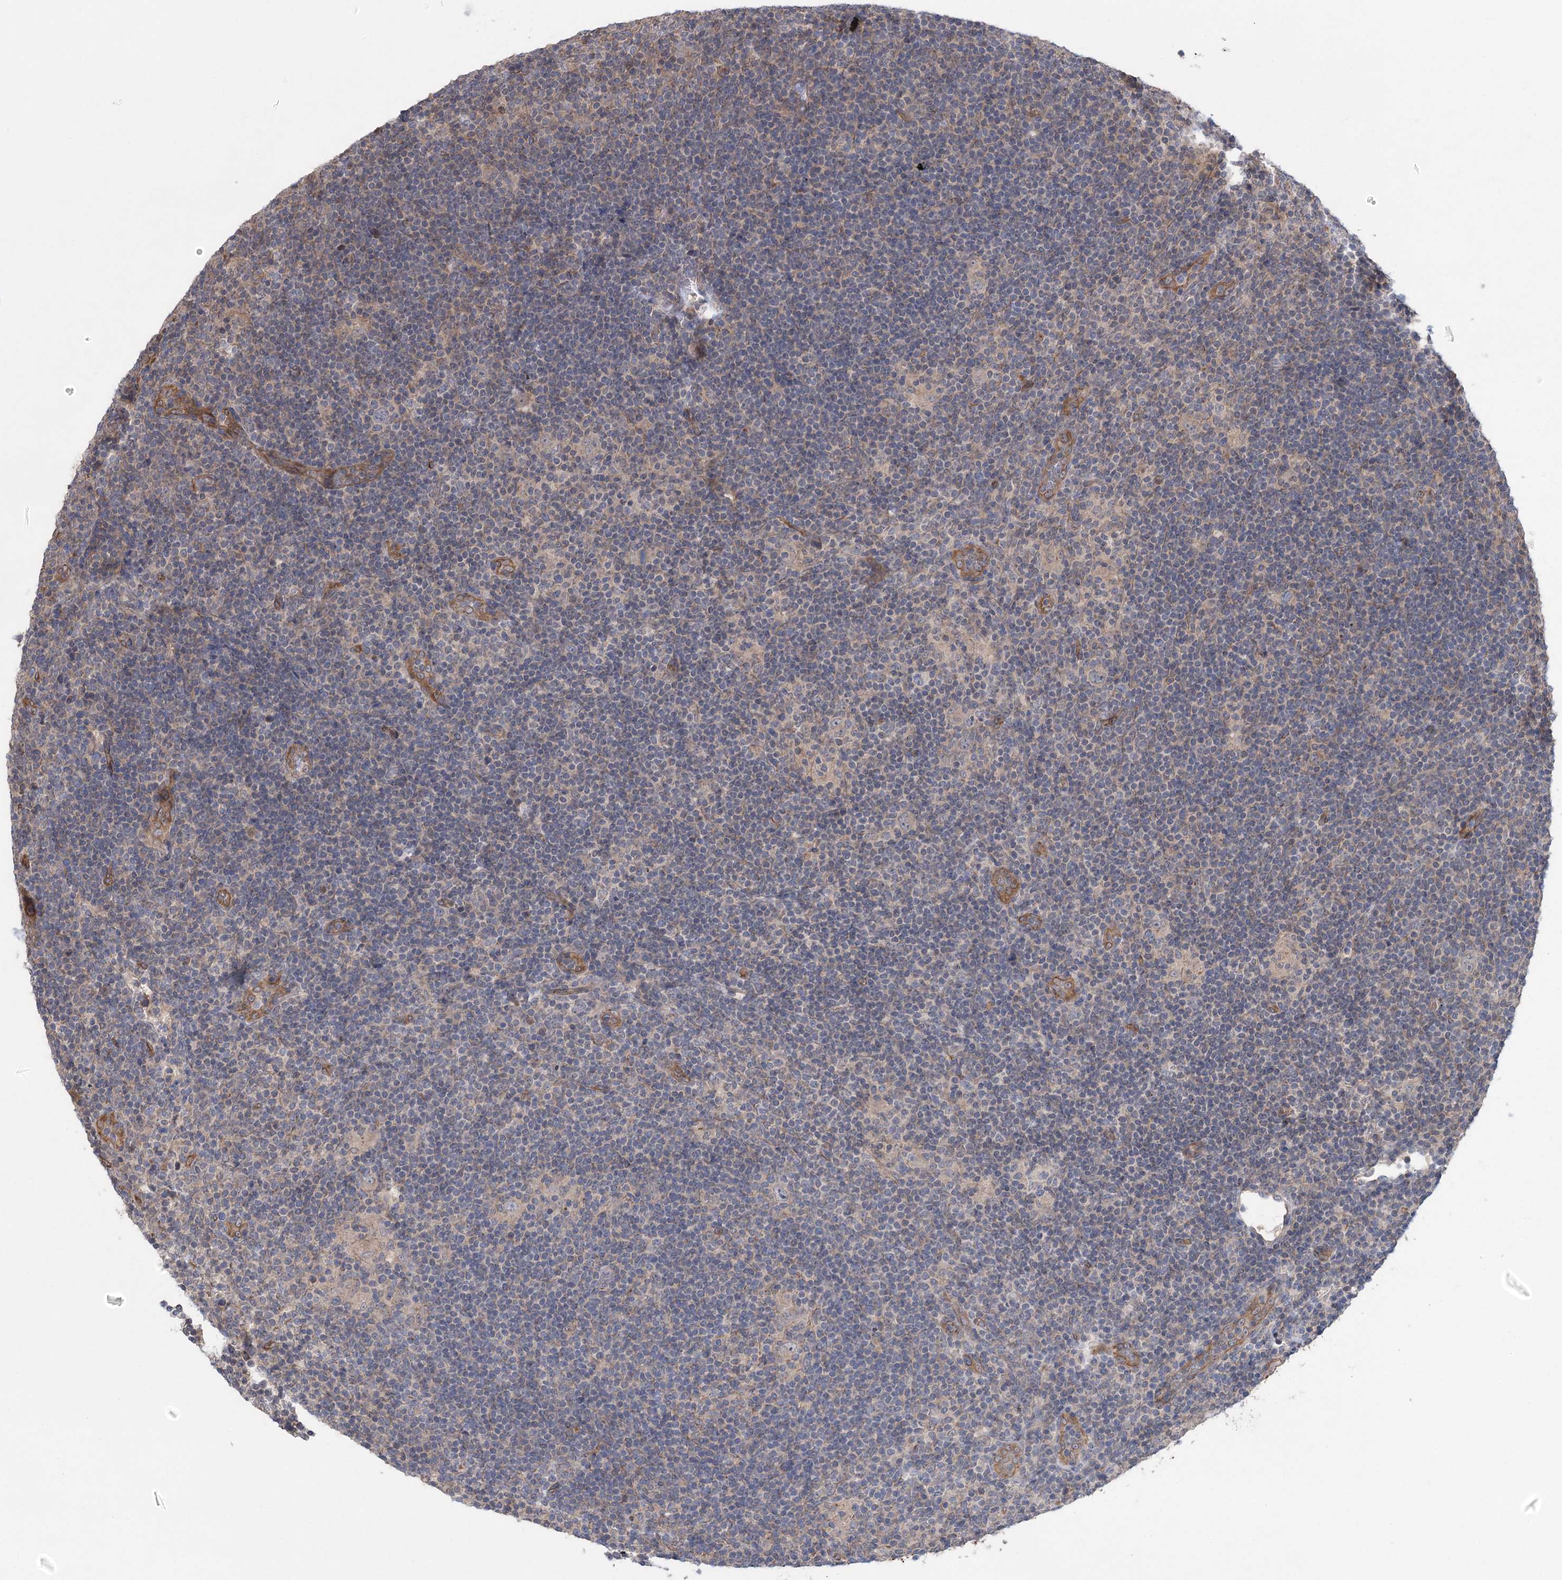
{"staining": {"intensity": "negative", "quantity": "none", "location": "none"}, "tissue": "lymphoma", "cell_type": "Tumor cells", "image_type": "cancer", "snomed": [{"axis": "morphology", "description": "Hodgkin's disease, NOS"}, {"axis": "topography", "description": "Lymph node"}], "caption": "Tumor cells are negative for protein expression in human lymphoma.", "gene": "RWDD4", "patient": {"sex": "female", "age": 57}}